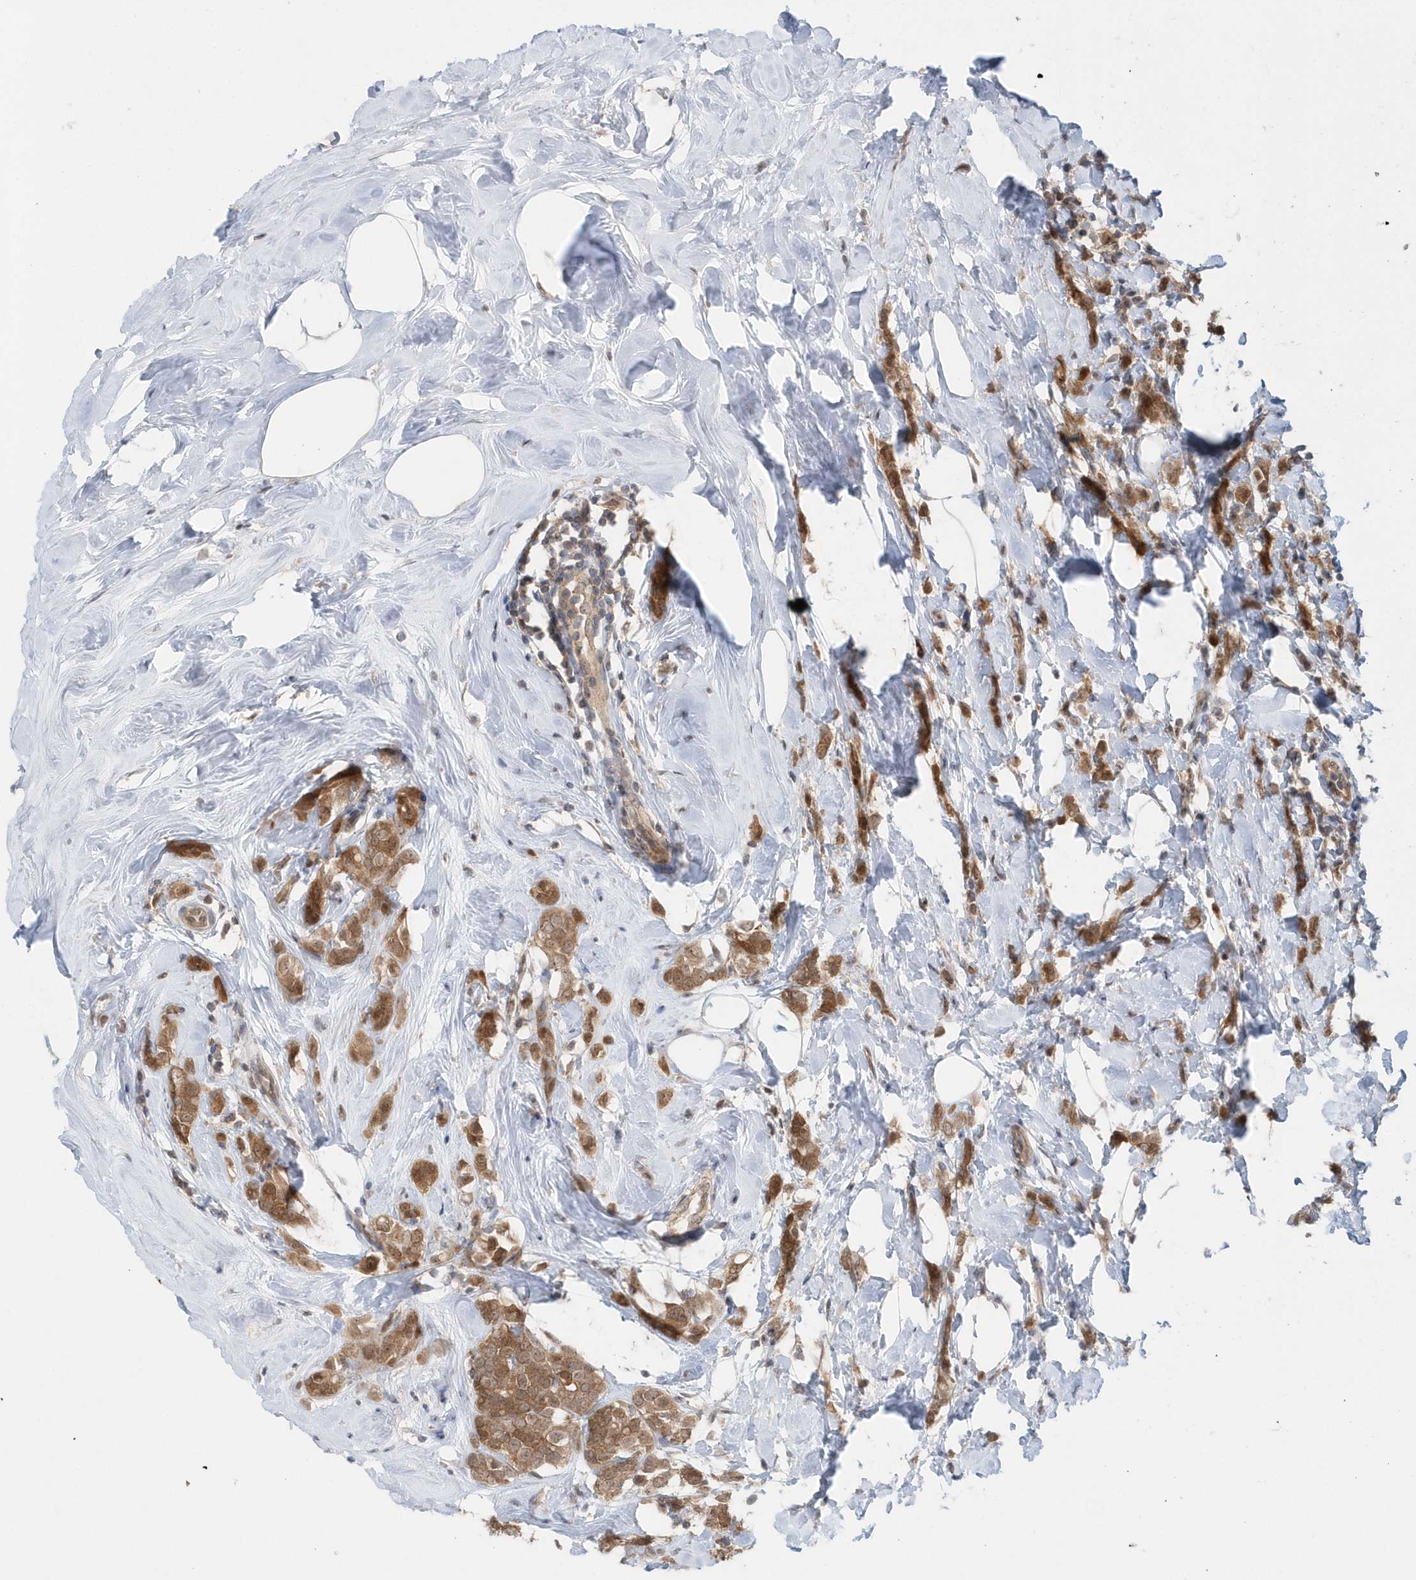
{"staining": {"intensity": "moderate", "quantity": ">75%", "location": "cytoplasmic/membranous"}, "tissue": "breast cancer", "cell_type": "Tumor cells", "image_type": "cancer", "snomed": [{"axis": "morphology", "description": "Lobular carcinoma"}, {"axis": "topography", "description": "Breast"}], "caption": "Brown immunohistochemical staining in breast cancer shows moderate cytoplasmic/membranous positivity in approximately >75% of tumor cells.", "gene": "RNF7", "patient": {"sex": "female", "age": 47}}